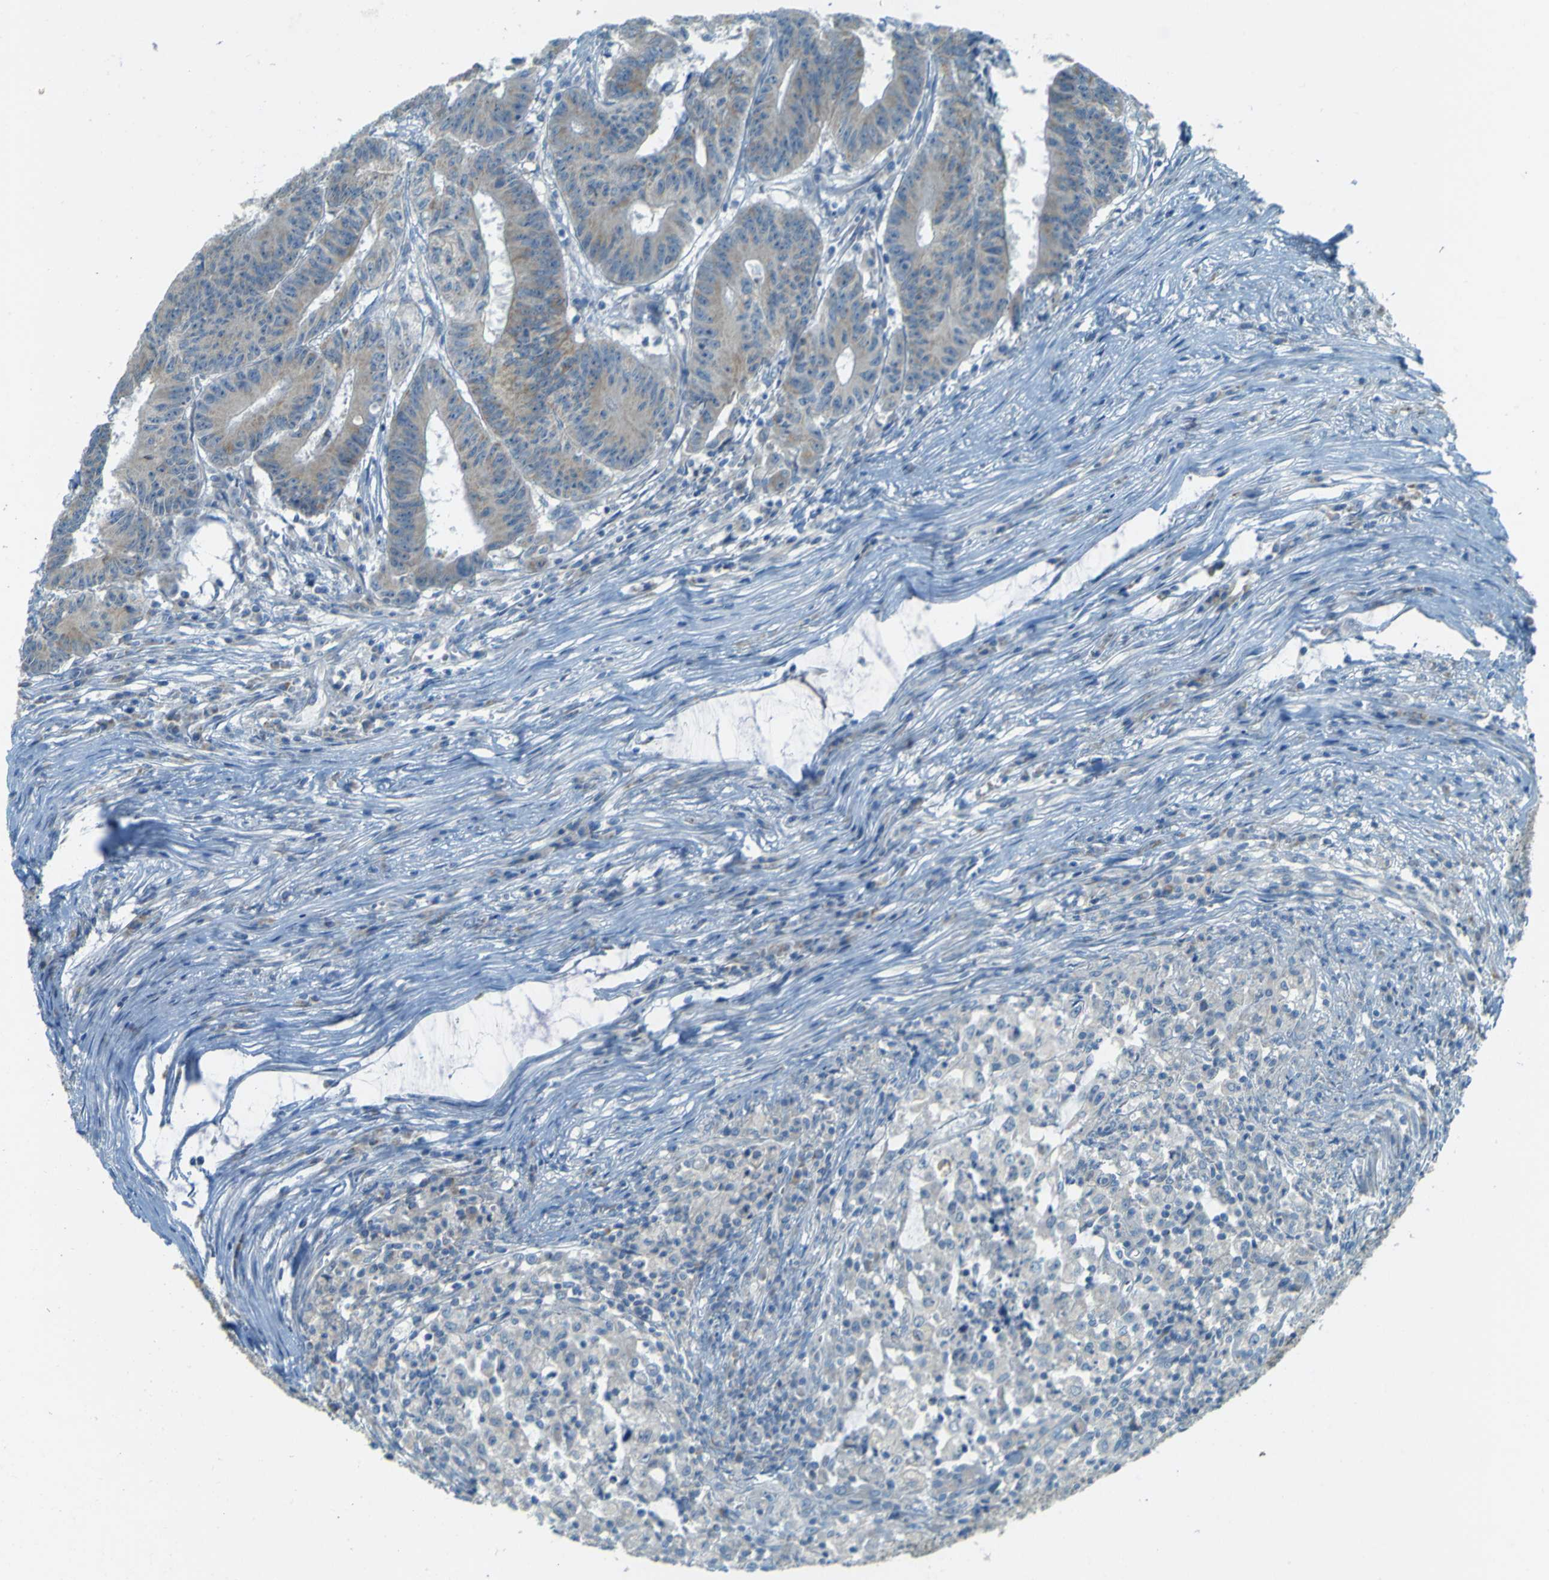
{"staining": {"intensity": "weak", "quantity": ">75%", "location": "cytoplasmic/membranous"}, "tissue": "colorectal cancer", "cell_type": "Tumor cells", "image_type": "cancer", "snomed": [{"axis": "morphology", "description": "Adenocarcinoma, NOS"}, {"axis": "topography", "description": "Colon"}], "caption": "Approximately >75% of tumor cells in human colorectal cancer exhibit weak cytoplasmic/membranous protein expression as visualized by brown immunohistochemical staining.", "gene": "FKTN", "patient": {"sex": "male", "age": 65}}